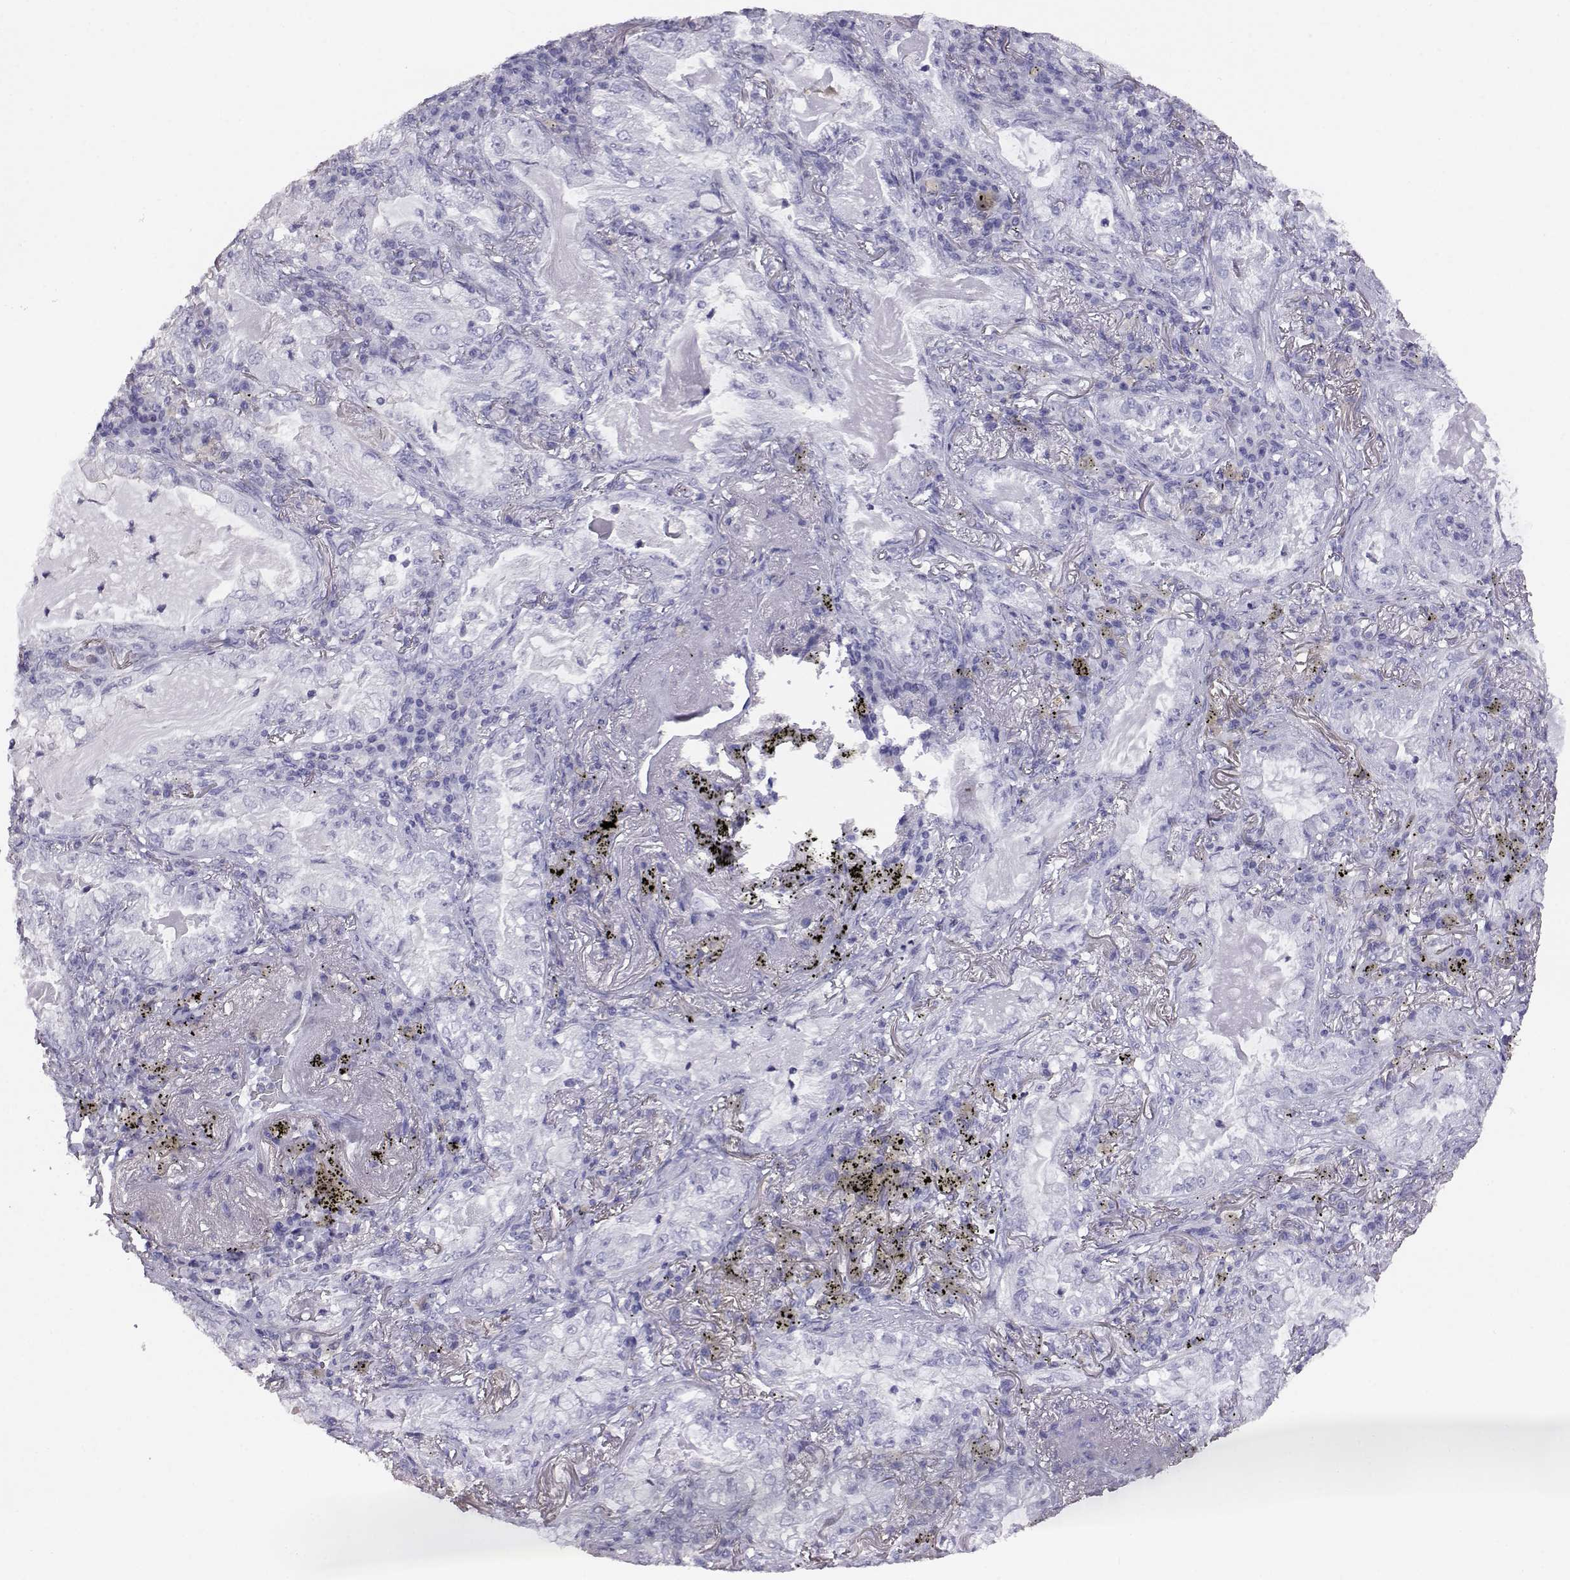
{"staining": {"intensity": "negative", "quantity": "none", "location": "none"}, "tissue": "lung cancer", "cell_type": "Tumor cells", "image_type": "cancer", "snomed": [{"axis": "morphology", "description": "Adenocarcinoma, NOS"}, {"axis": "topography", "description": "Lung"}], "caption": "This is a histopathology image of immunohistochemistry (IHC) staining of lung adenocarcinoma, which shows no positivity in tumor cells.", "gene": "AKR1B1", "patient": {"sex": "female", "age": 73}}